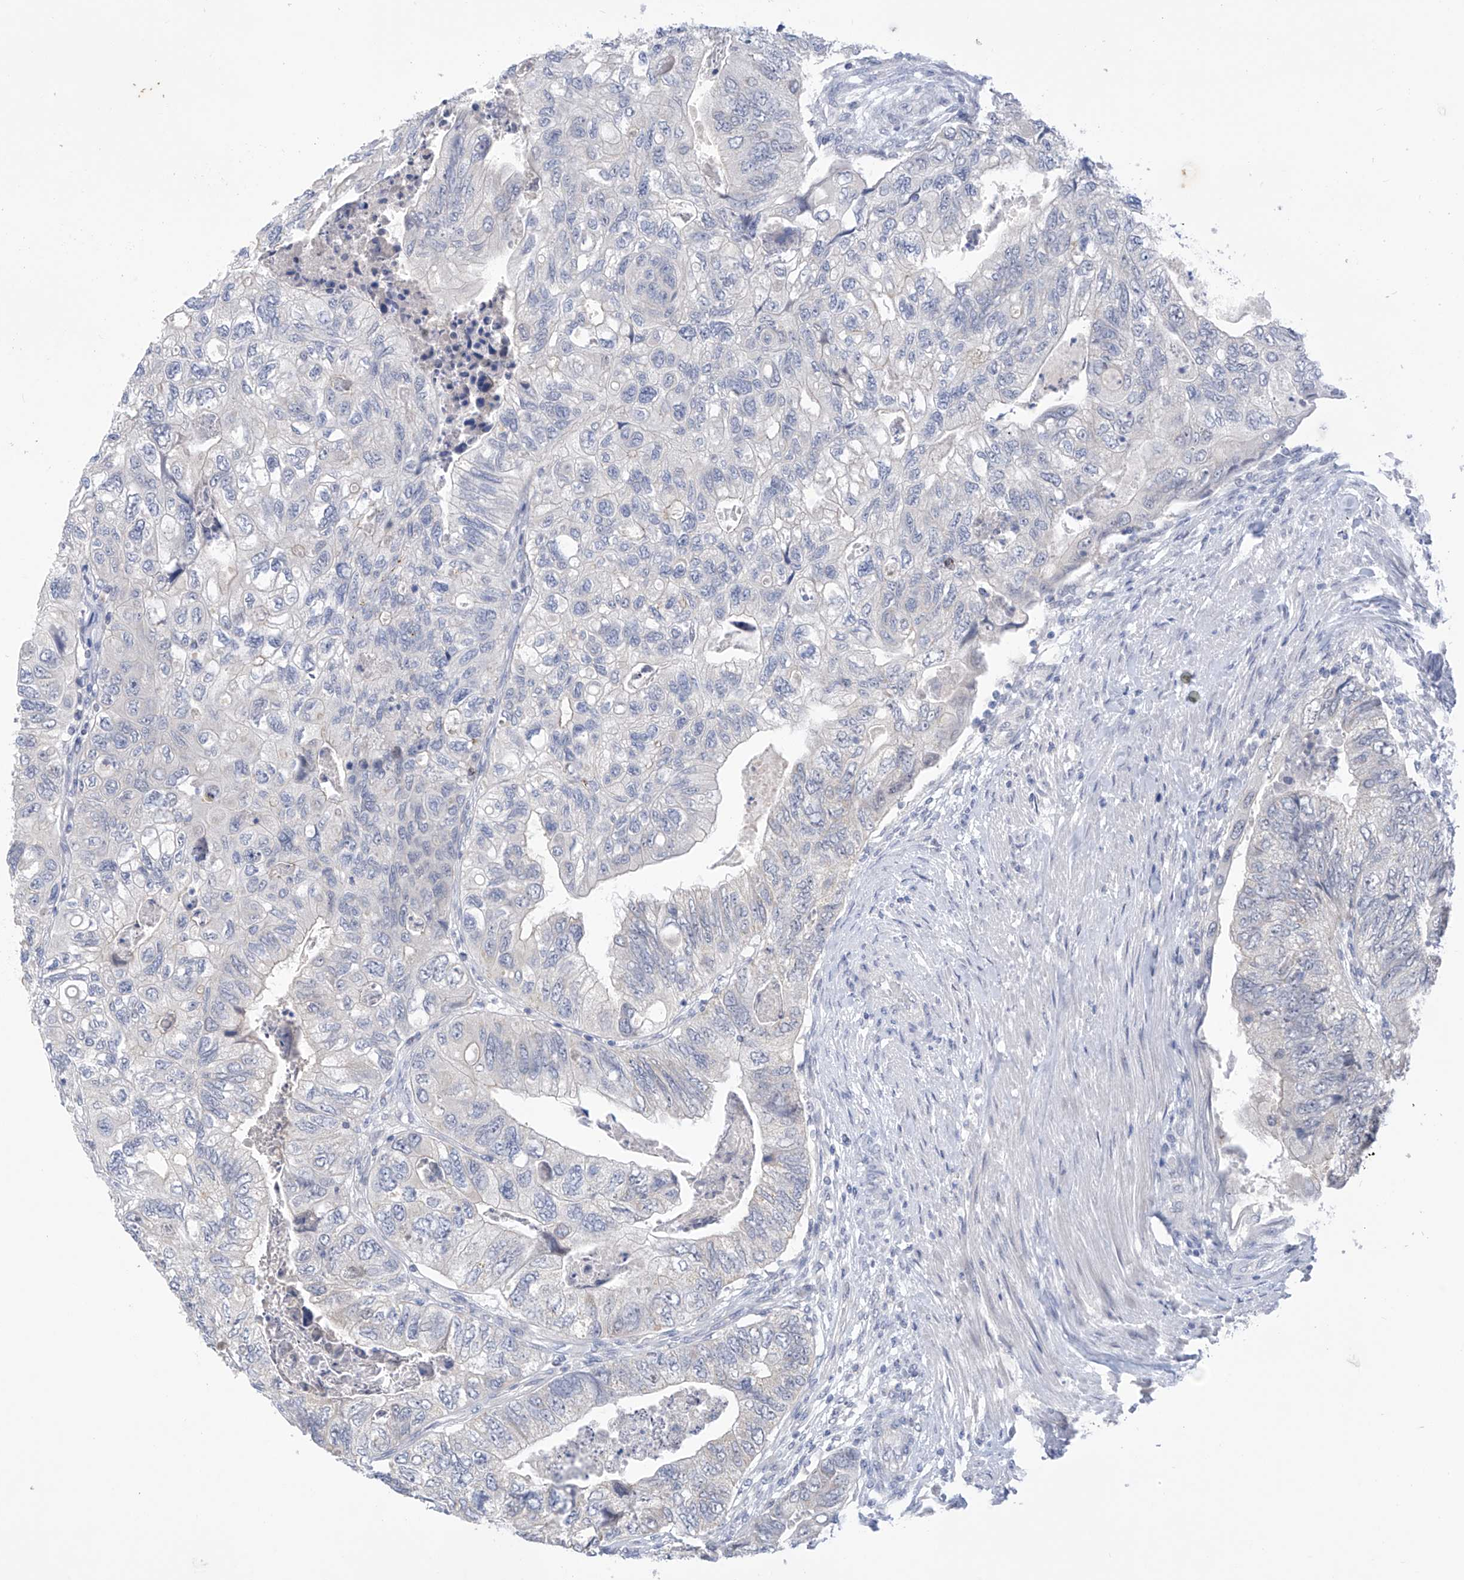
{"staining": {"intensity": "negative", "quantity": "none", "location": "none"}, "tissue": "colorectal cancer", "cell_type": "Tumor cells", "image_type": "cancer", "snomed": [{"axis": "morphology", "description": "Adenocarcinoma, NOS"}, {"axis": "topography", "description": "Rectum"}], "caption": "An IHC image of colorectal adenocarcinoma is shown. There is no staining in tumor cells of colorectal adenocarcinoma. (Stains: DAB (3,3'-diaminobenzidine) IHC with hematoxylin counter stain, Microscopy: brightfield microscopy at high magnification).", "gene": "IBA57", "patient": {"sex": "male", "age": 63}}